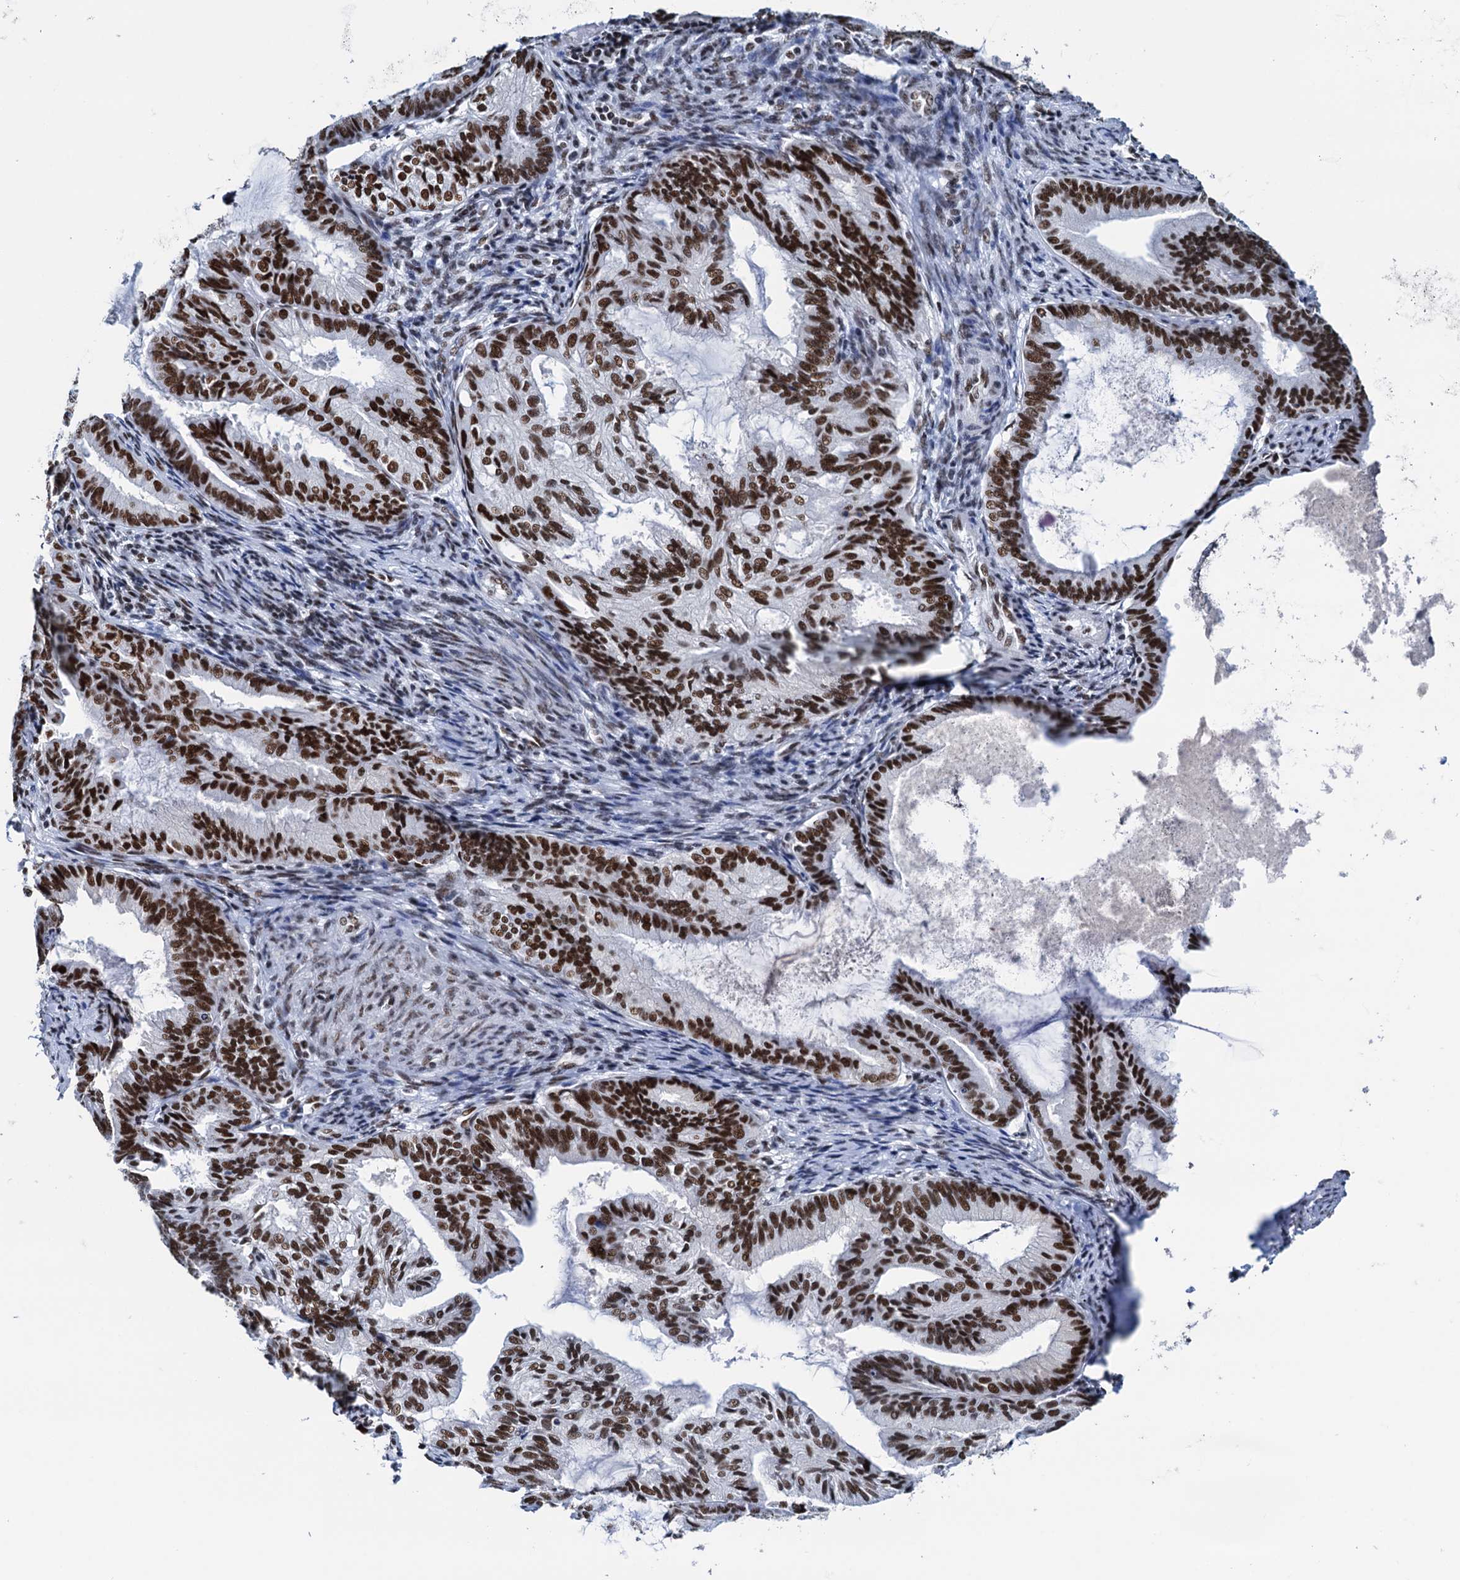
{"staining": {"intensity": "strong", "quantity": ">75%", "location": "nuclear"}, "tissue": "endometrial cancer", "cell_type": "Tumor cells", "image_type": "cancer", "snomed": [{"axis": "morphology", "description": "Adenocarcinoma, NOS"}, {"axis": "topography", "description": "Endometrium"}], "caption": "Protein expression analysis of endometrial cancer displays strong nuclear expression in approximately >75% of tumor cells. (IHC, brightfield microscopy, high magnification).", "gene": "SLTM", "patient": {"sex": "female", "age": 86}}